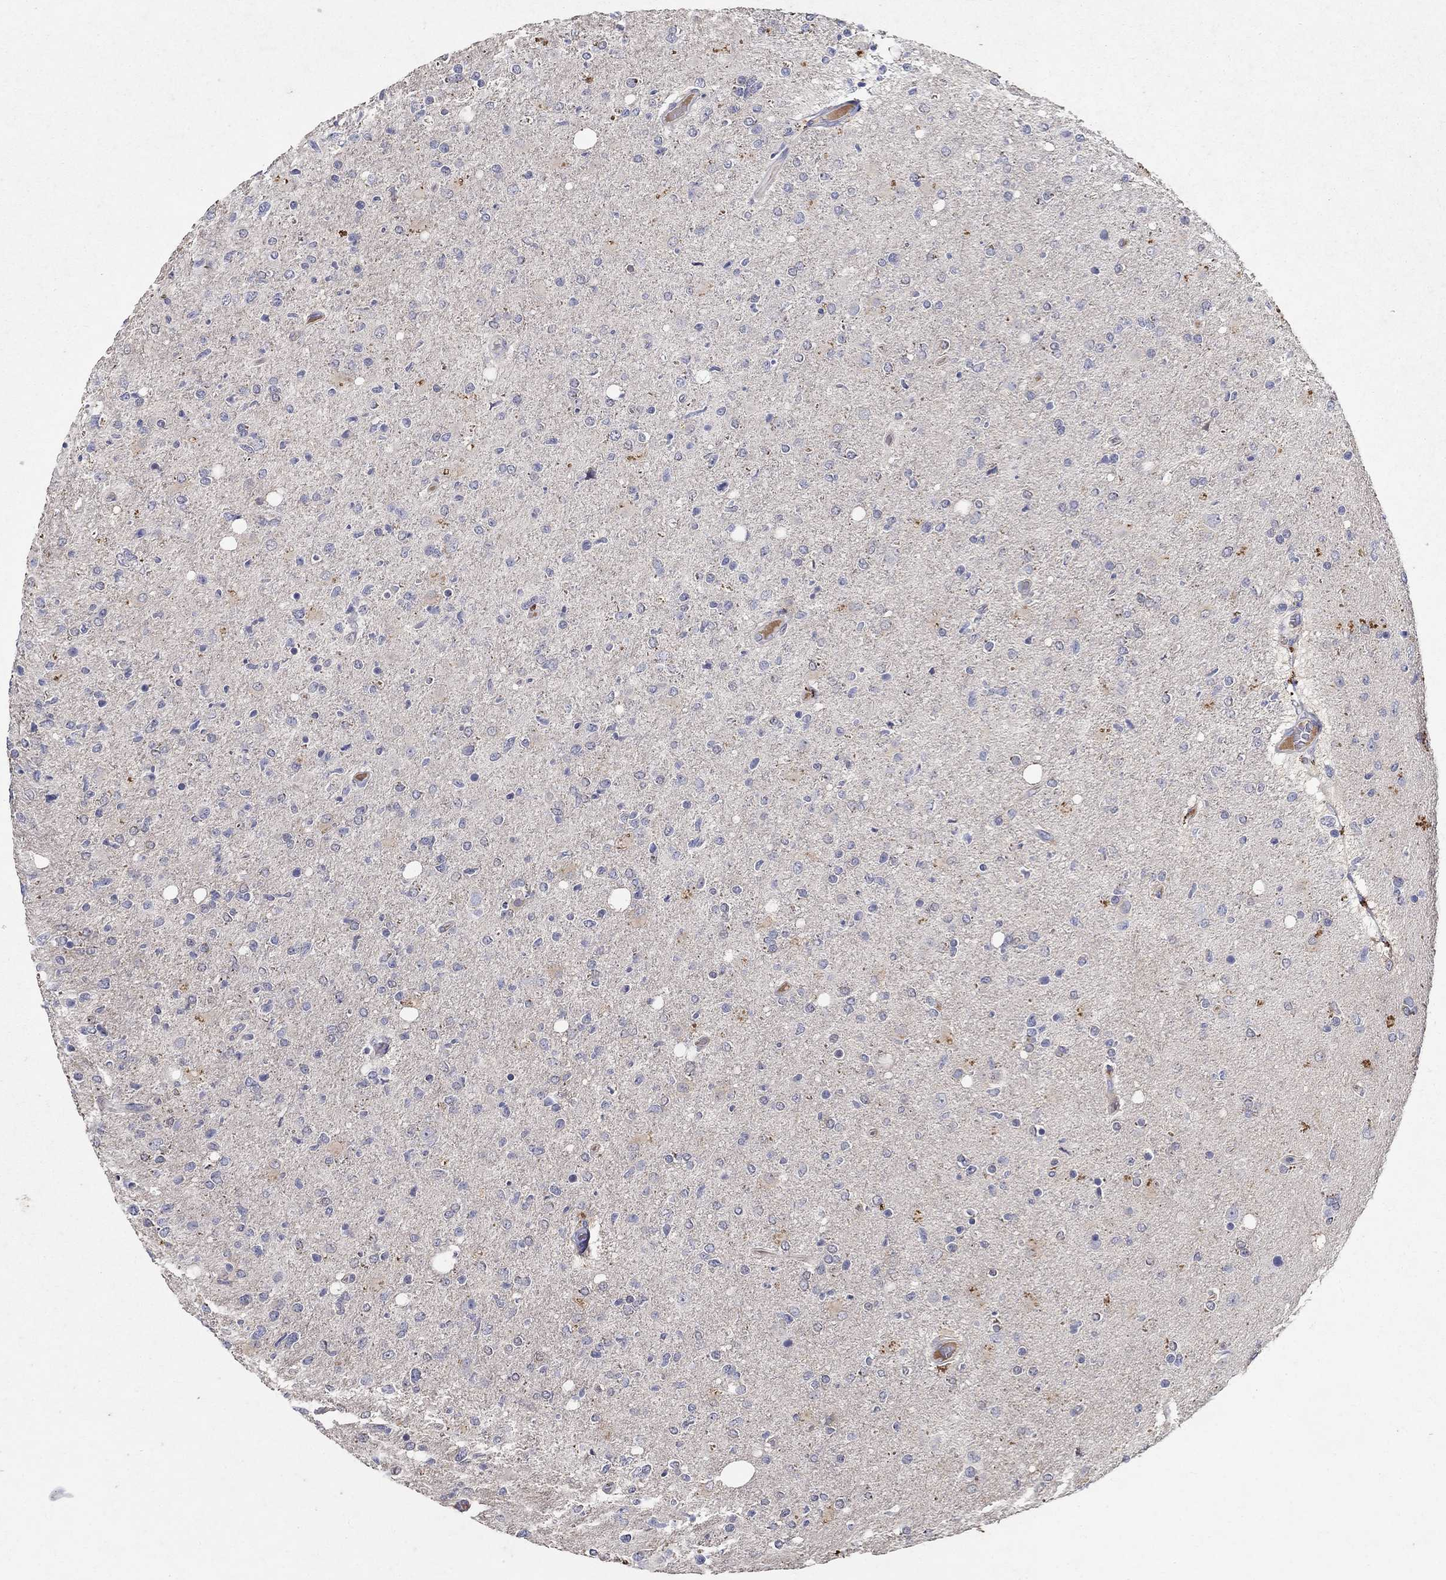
{"staining": {"intensity": "negative", "quantity": "none", "location": "none"}, "tissue": "glioma", "cell_type": "Tumor cells", "image_type": "cancer", "snomed": [{"axis": "morphology", "description": "Glioma, malignant, High grade"}, {"axis": "topography", "description": "Cerebral cortex"}], "caption": "This is a photomicrograph of IHC staining of malignant glioma (high-grade), which shows no positivity in tumor cells.", "gene": "PROZ", "patient": {"sex": "male", "age": 70}}